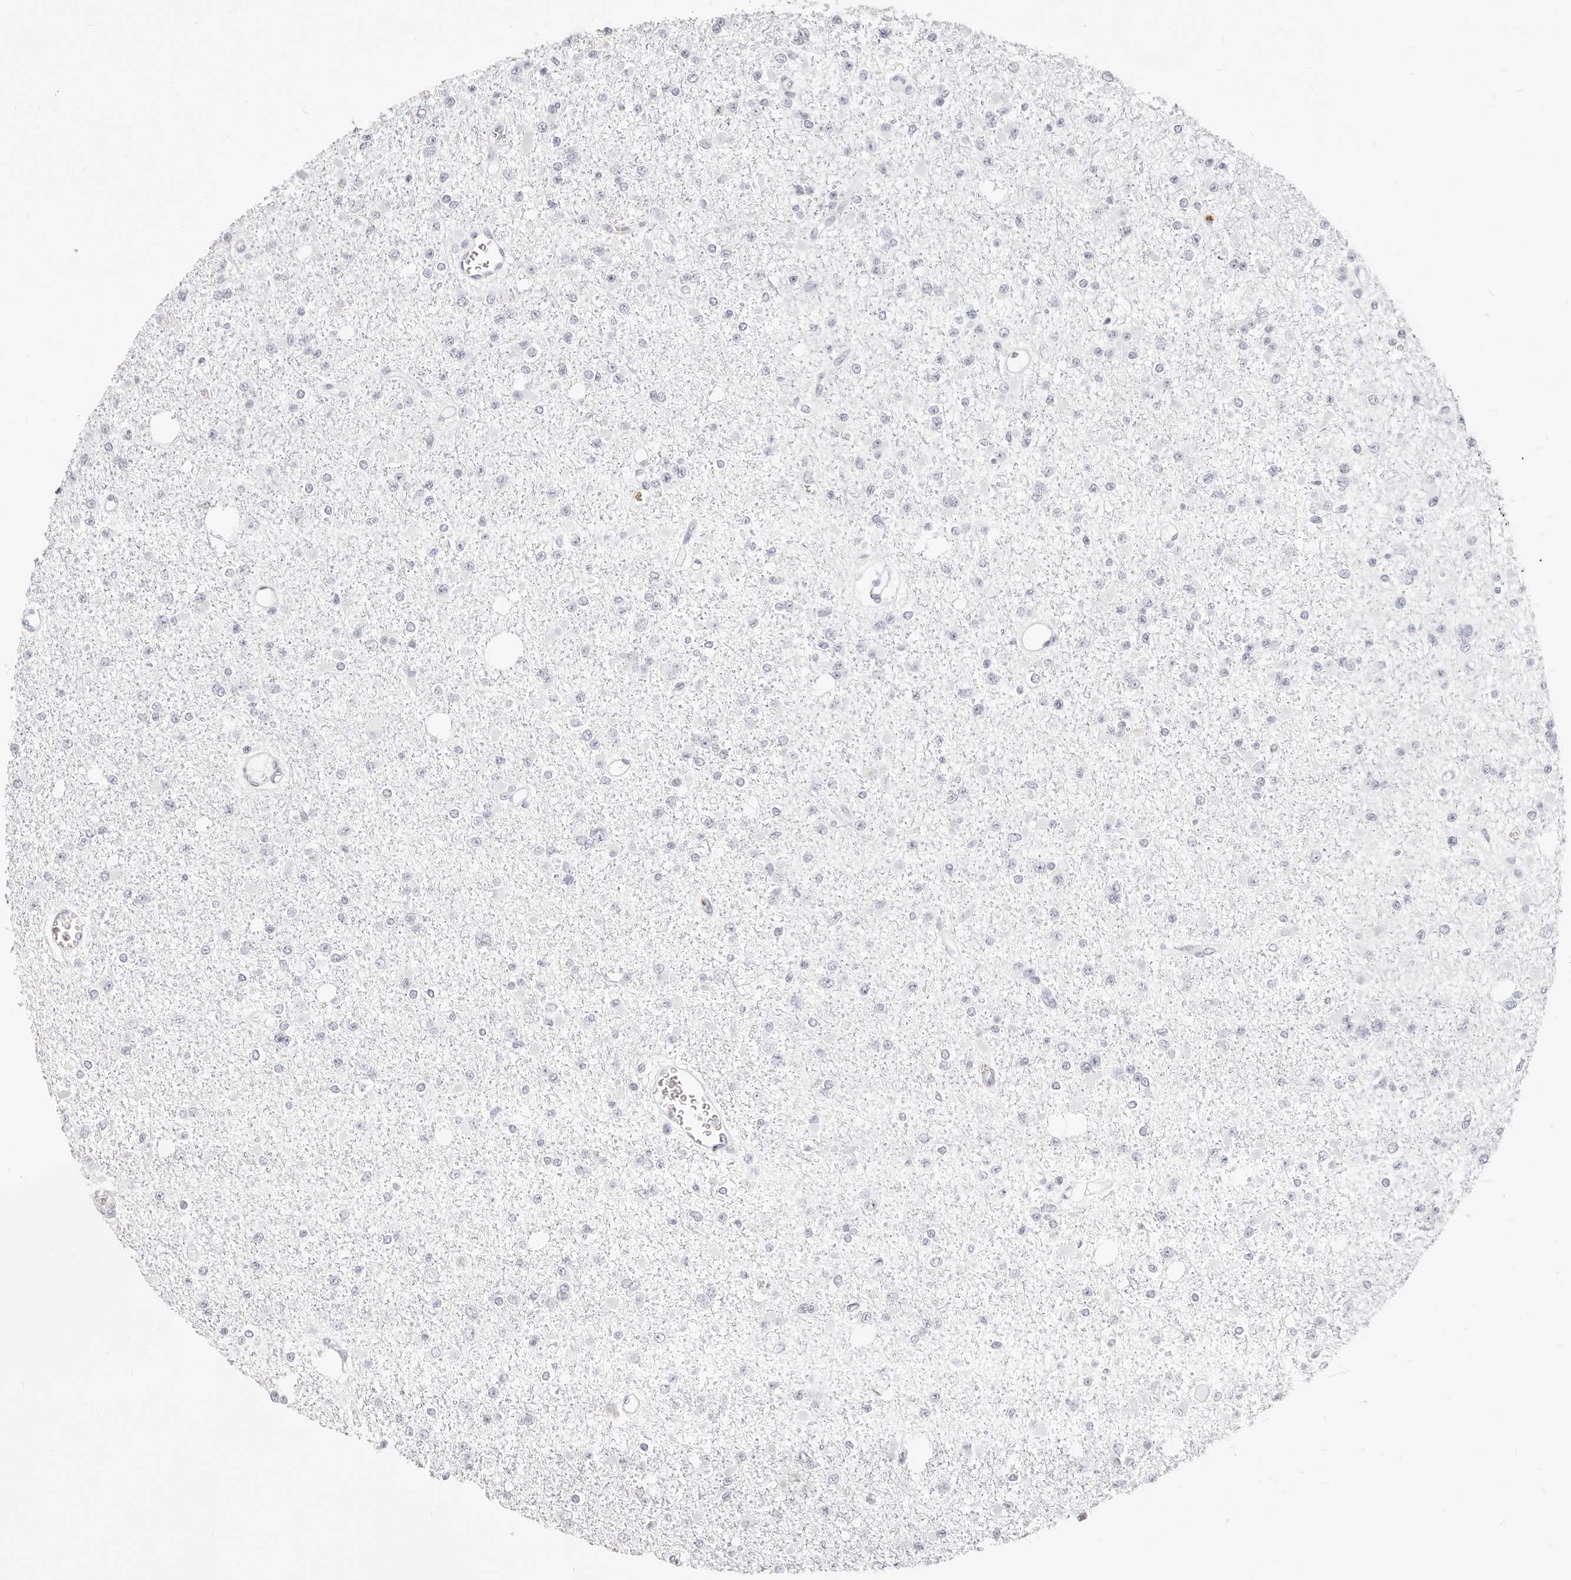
{"staining": {"intensity": "negative", "quantity": "none", "location": "none"}, "tissue": "glioma", "cell_type": "Tumor cells", "image_type": "cancer", "snomed": [{"axis": "morphology", "description": "Glioma, malignant, Low grade"}, {"axis": "topography", "description": "Brain"}], "caption": "The micrograph shows no significant positivity in tumor cells of malignant low-grade glioma. (Stains: DAB immunohistochemistry with hematoxylin counter stain, Microscopy: brightfield microscopy at high magnification).", "gene": "CAMP", "patient": {"sex": "female", "age": 22}}